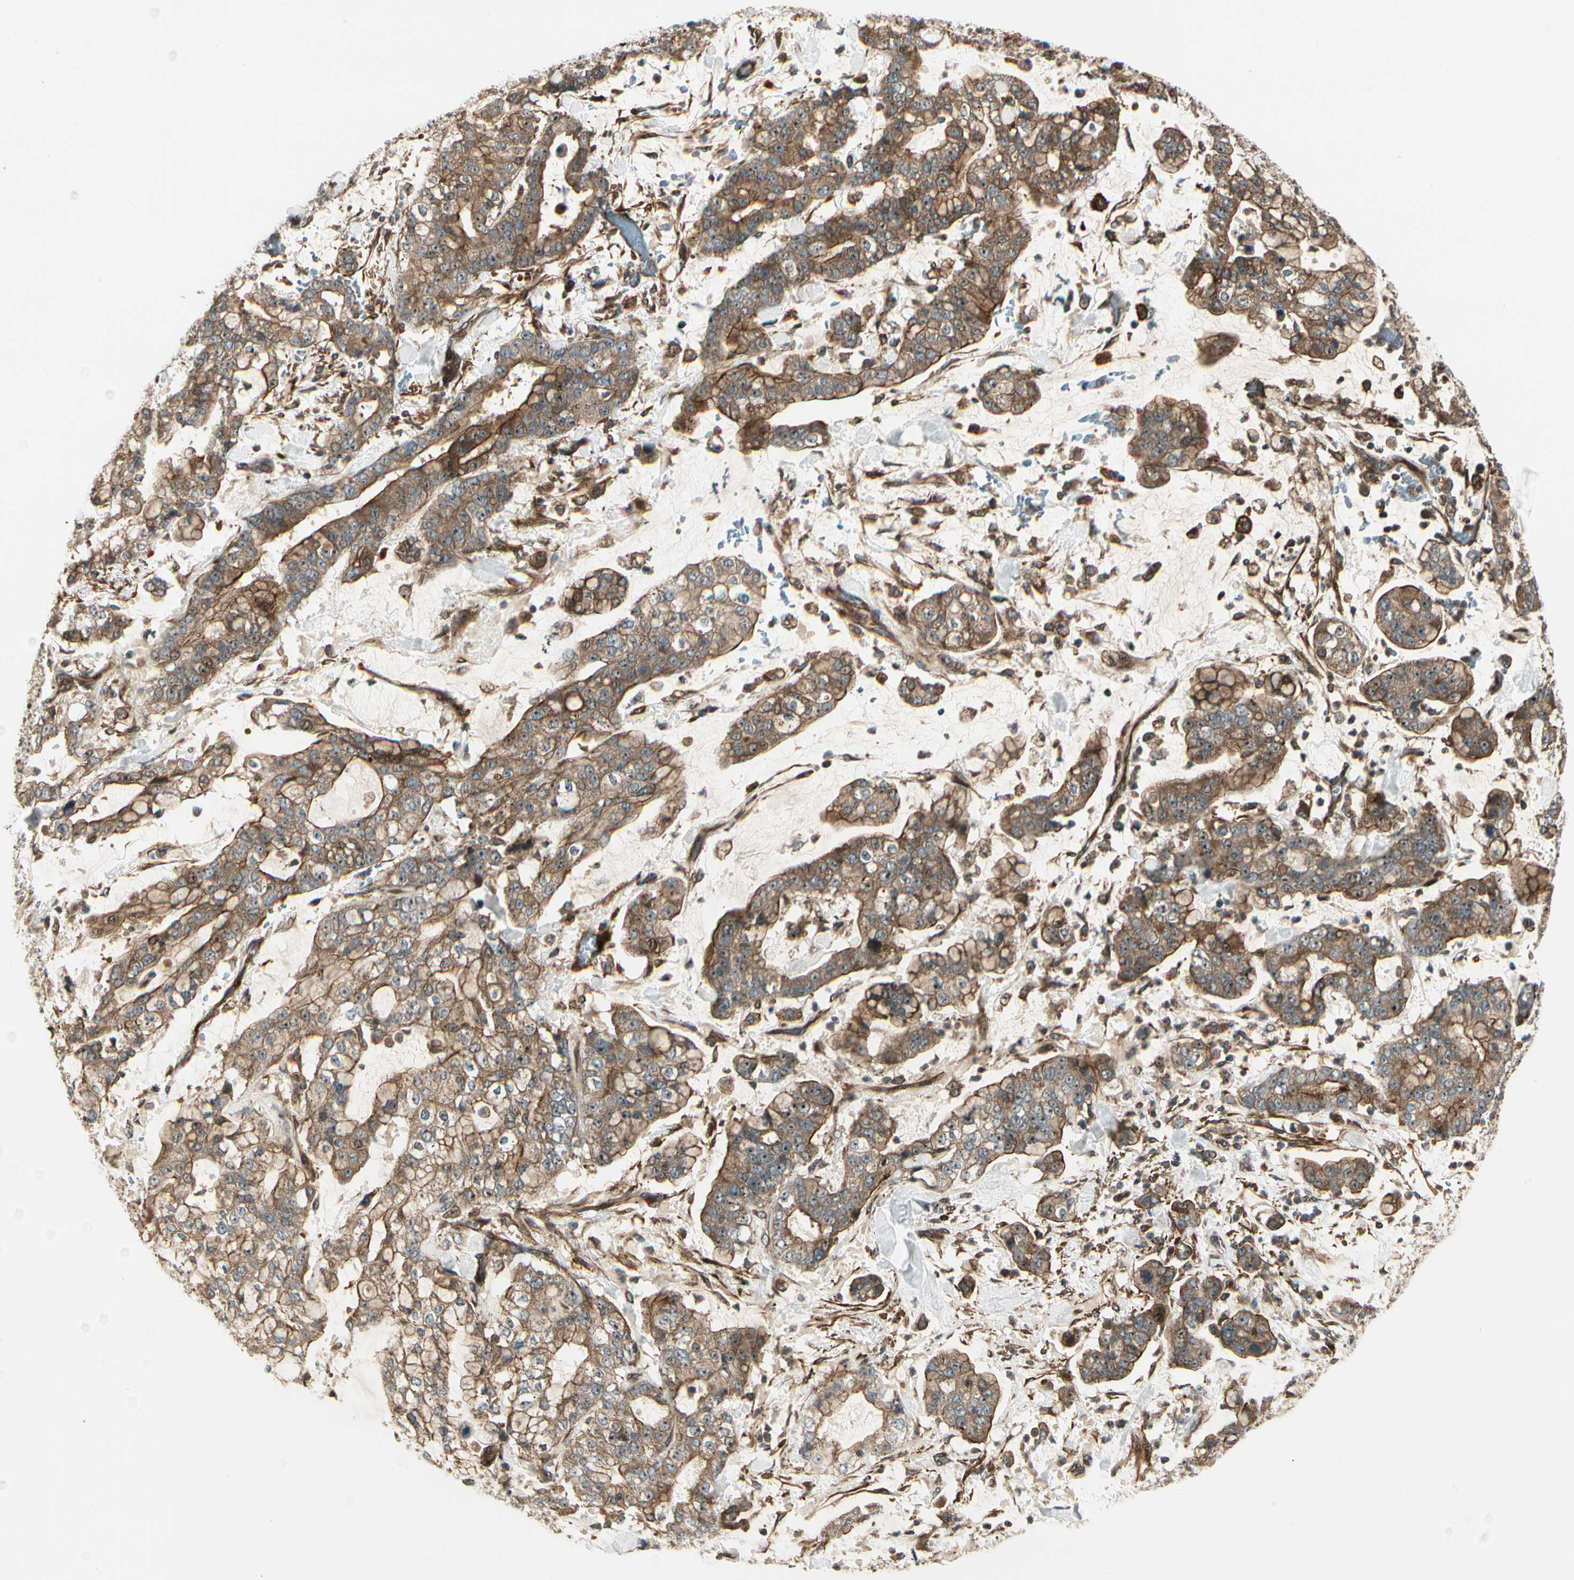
{"staining": {"intensity": "strong", "quantity": ">75%", "location": "cytoplasmic/membranous"}, "tissue": "stomach cancer", "cell_type": "Tumor cells", "image_type": "cancer", "snomed": [{"axis": "morphology", "description": "Normal tissue, NOS"}, {"axis": "morphology", "description": "Adenocarcinoma, NOS"}, {"axis": "topography", "description": "Stomach, upper"}, {"axis": "topography", "description": "Stomach"}], "caption": "A high amount of strong cytoplasmic/membranous staining is present in about >75% of tumor cells in stomach cancer (adenocarcinoma) tissue.", "gene": "FKBP15", "patient": {"sex": "male", "age": 76}}